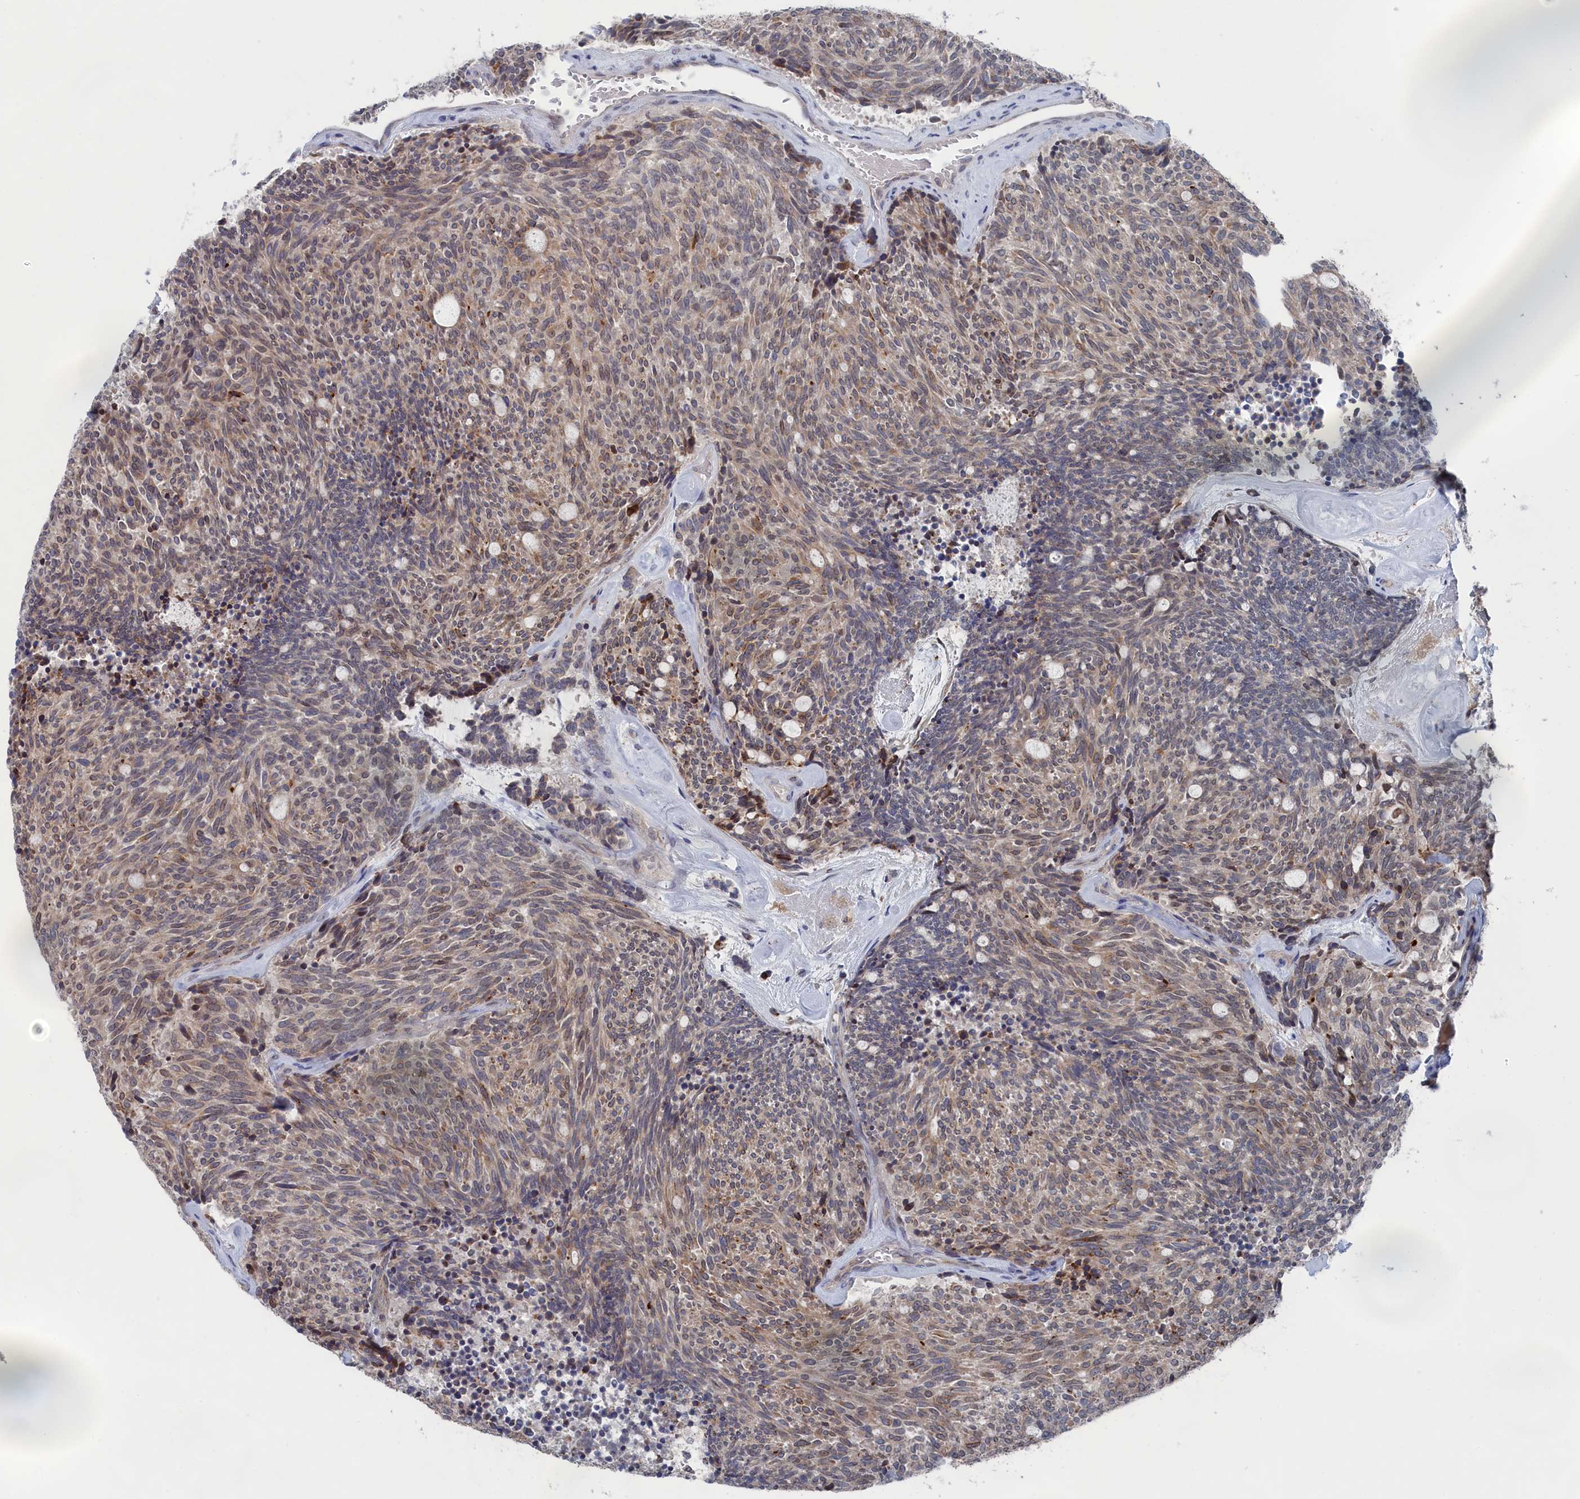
{"staining": {"intensity": "moderate", "quantity": "25%-75%", "location": "cytoplasmic/membranous"}, "tissue": "carcinoid", "cell_type": "Tumor cells", "image_type": "cancer", "snomed": [{"axis": "morphology", "description": "Carcinoid, malignant, NOS"}, {"axis": "topography", "description": "Pancreas"}], "caption": "An image of carcinoid (malignant) stained for a protein shows moderate cytoplasmic/membranous brown staining in tumor cells. (Brightfield microscopy of DAB IHC at high magnification).", "gene": "IRX1", "patient": {"sex": "female", "age": 54}}